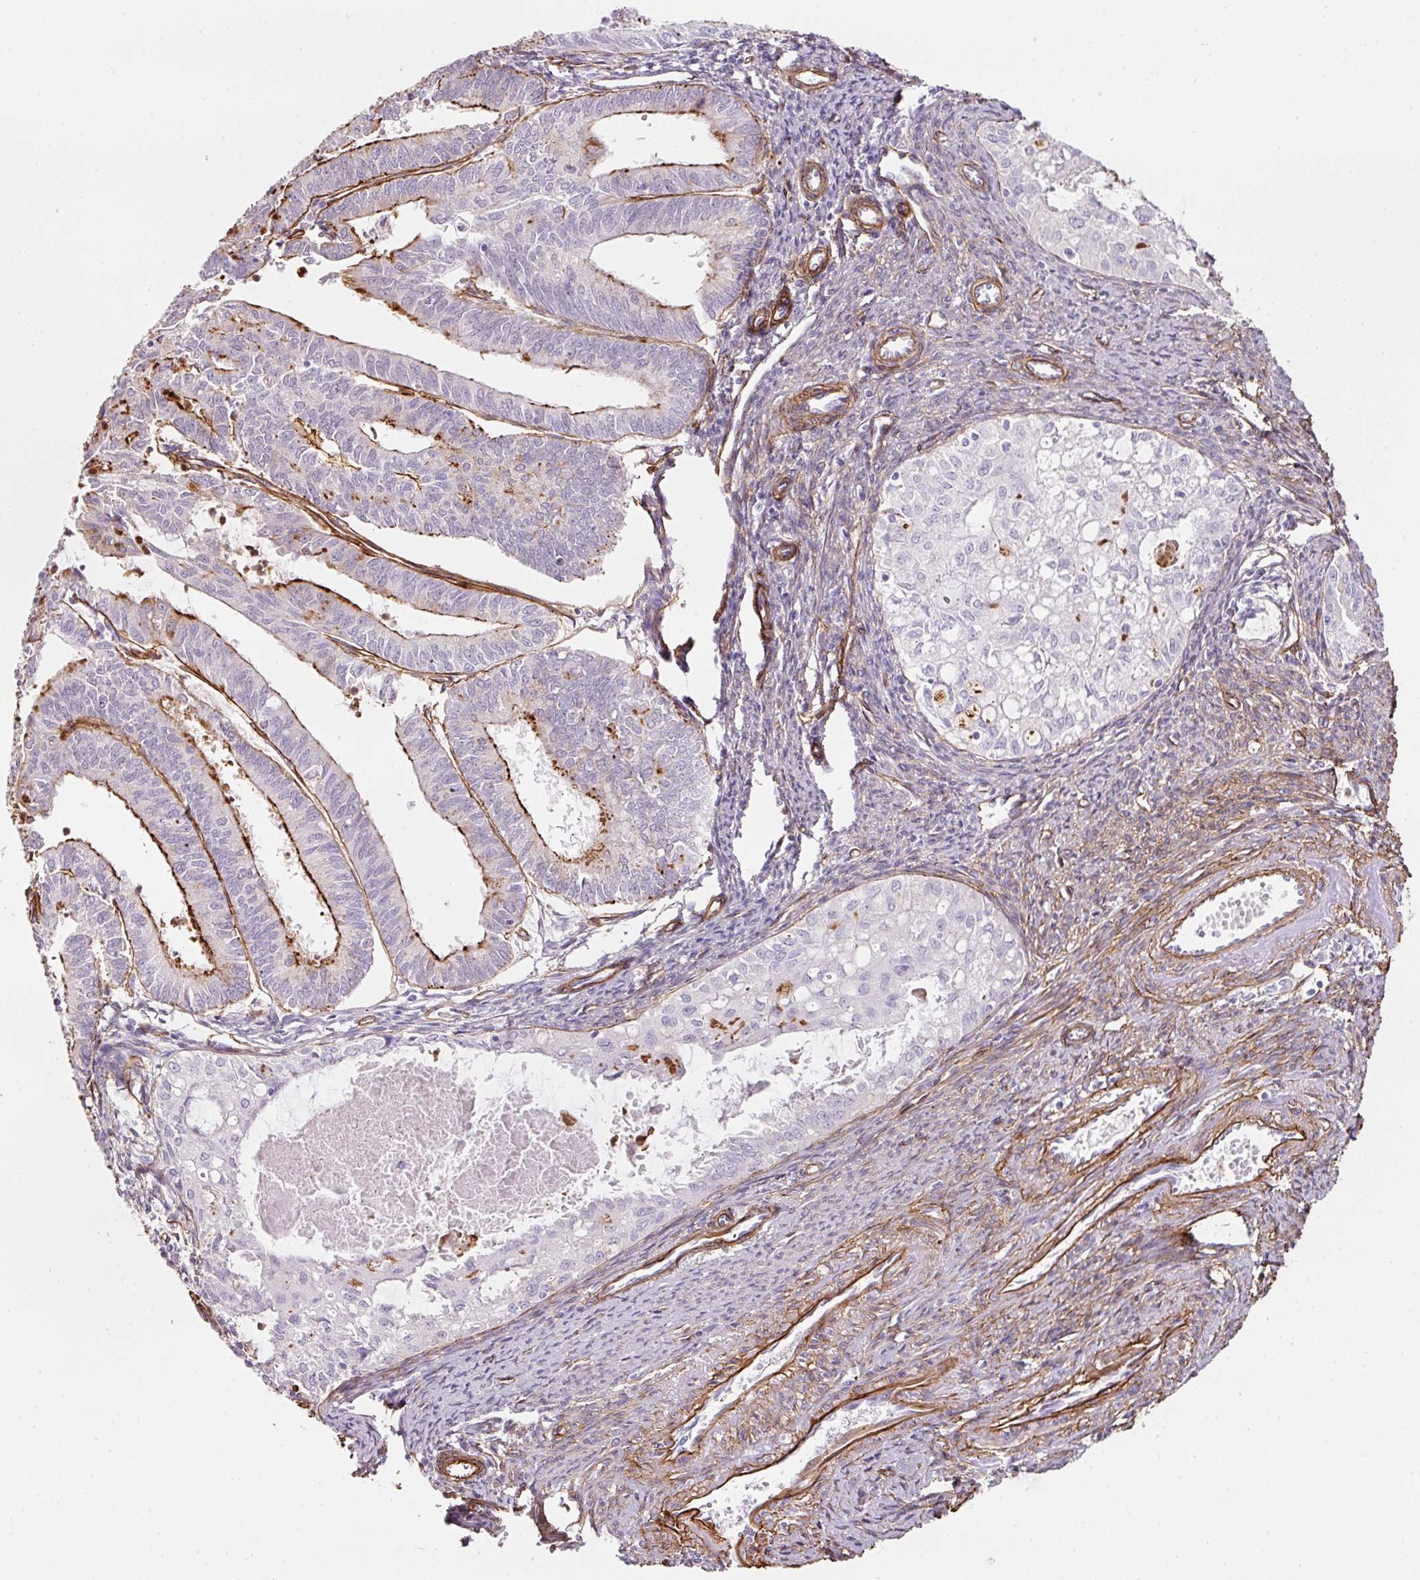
{"staining": {"intensity": "moderate", "quantity": "<25%", "location": "cytoplasmic/membranous"}, "tissue": "endometrial cancer", "cell_type": "Tumor cells", "image_type": "cancer", "snomed": [{"axis": "morphology", "description": "Adenocarcinoma, NOS"}, {"axis": "topography", "description": "Endometrium"}], "caption": "Human adenocarcinoma (endometrial) stained for a protein (brown) reveals moderate cytoplasmic/membranous positive positivity in about <25% of tumor cells.", "gene": "LOXL4", "patient": {"sex": "female", "age": 70}}